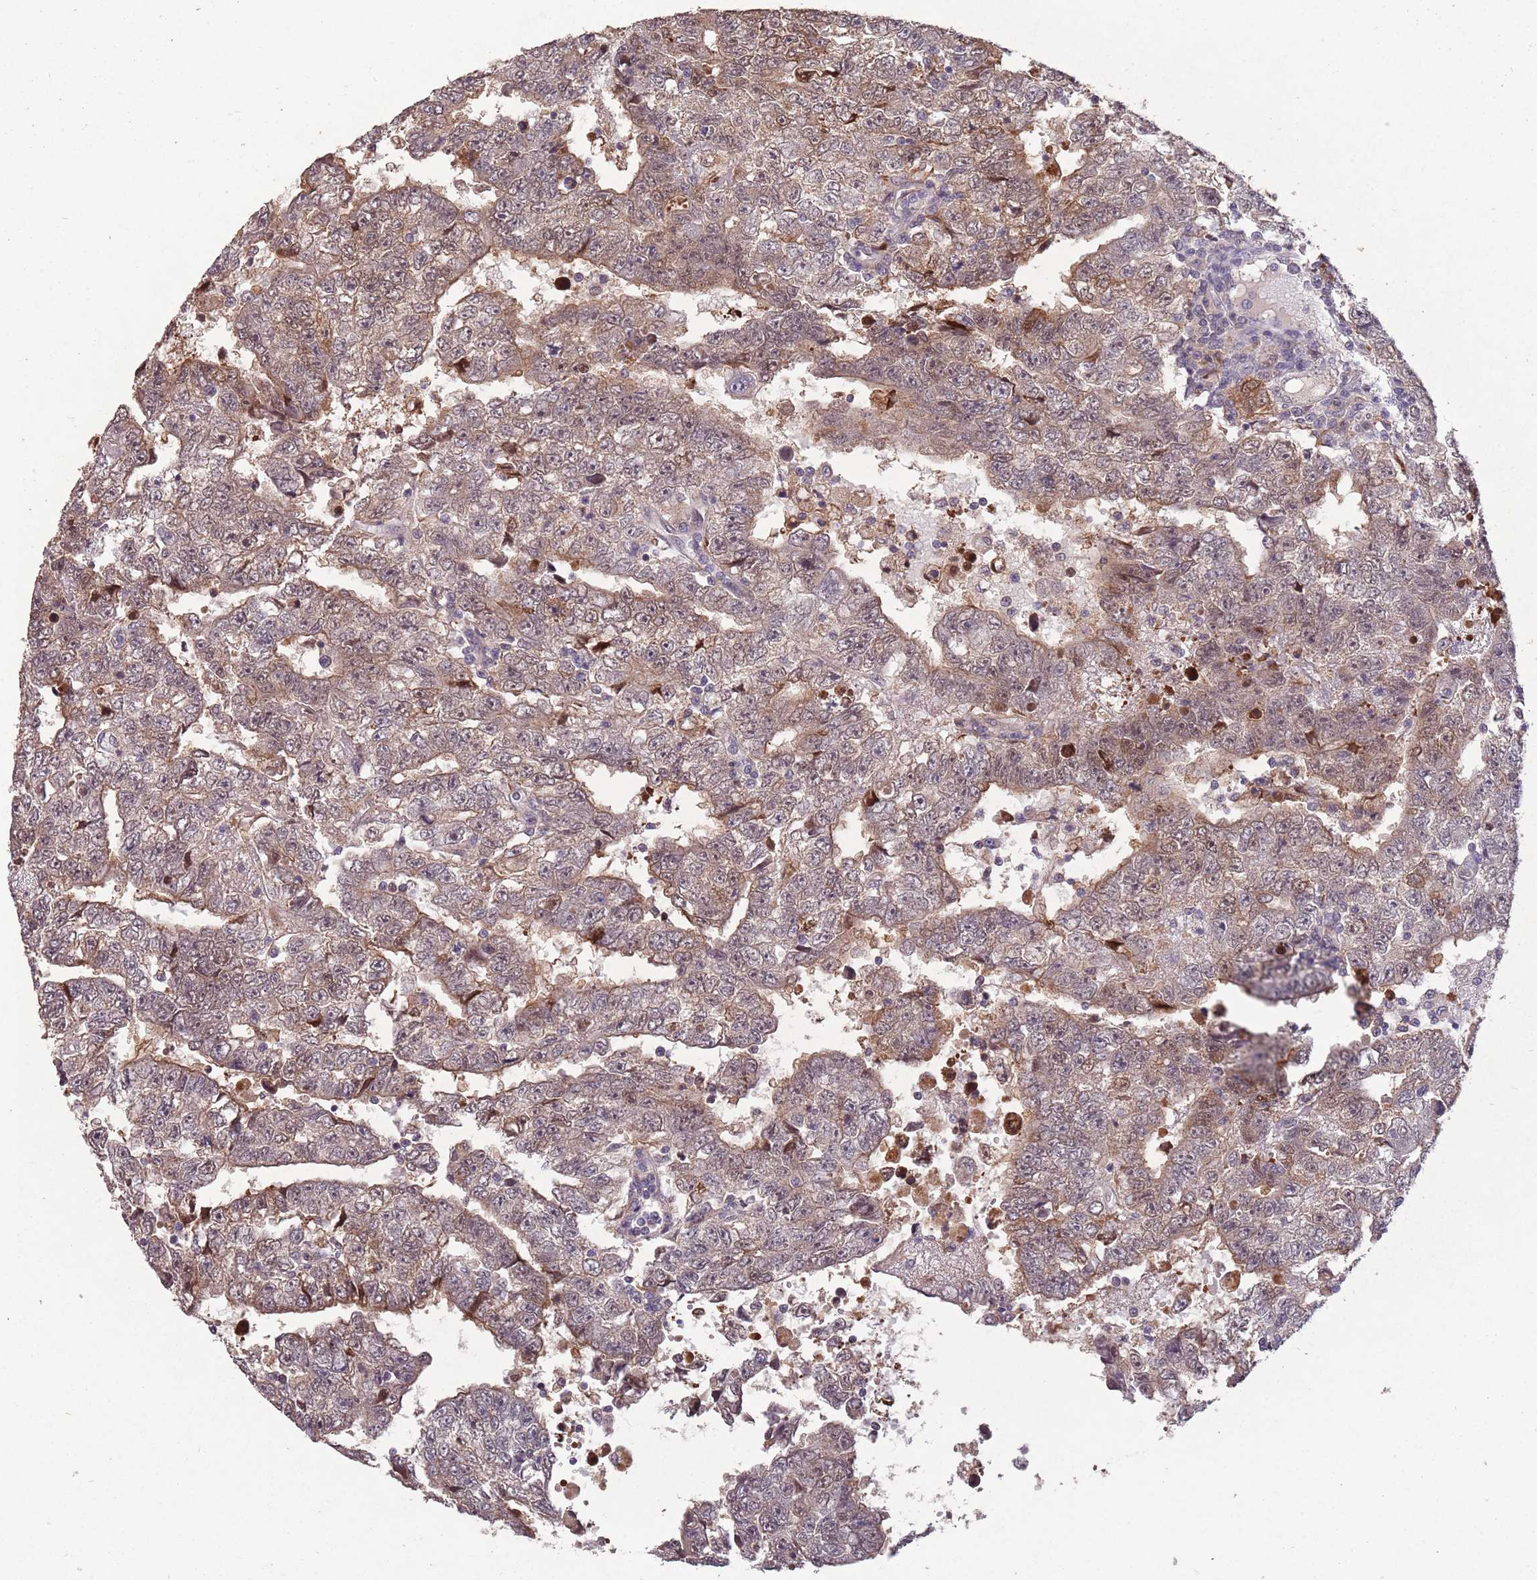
{"staining": {"intensity": "weak", "quantity": ">75%", "location": "cytoplasmic/membranous,nuclear"}, "tissue": "testis cancer", "cell_type": "Tumor cells", "image_type": "cancer", "snomed": [{"axis": "morphology", "description": "Carcinoma, Embryonal, NOS"}, {"axis": "topography", "description": "Testis"}], "caption": "Weak cytoplasmic/membranous and nuclear staining is identified in approximately >75% of tumor cells in testis cancer.", "gene": "ZNF639", "patient": {"sex": "male", "age": 25}}